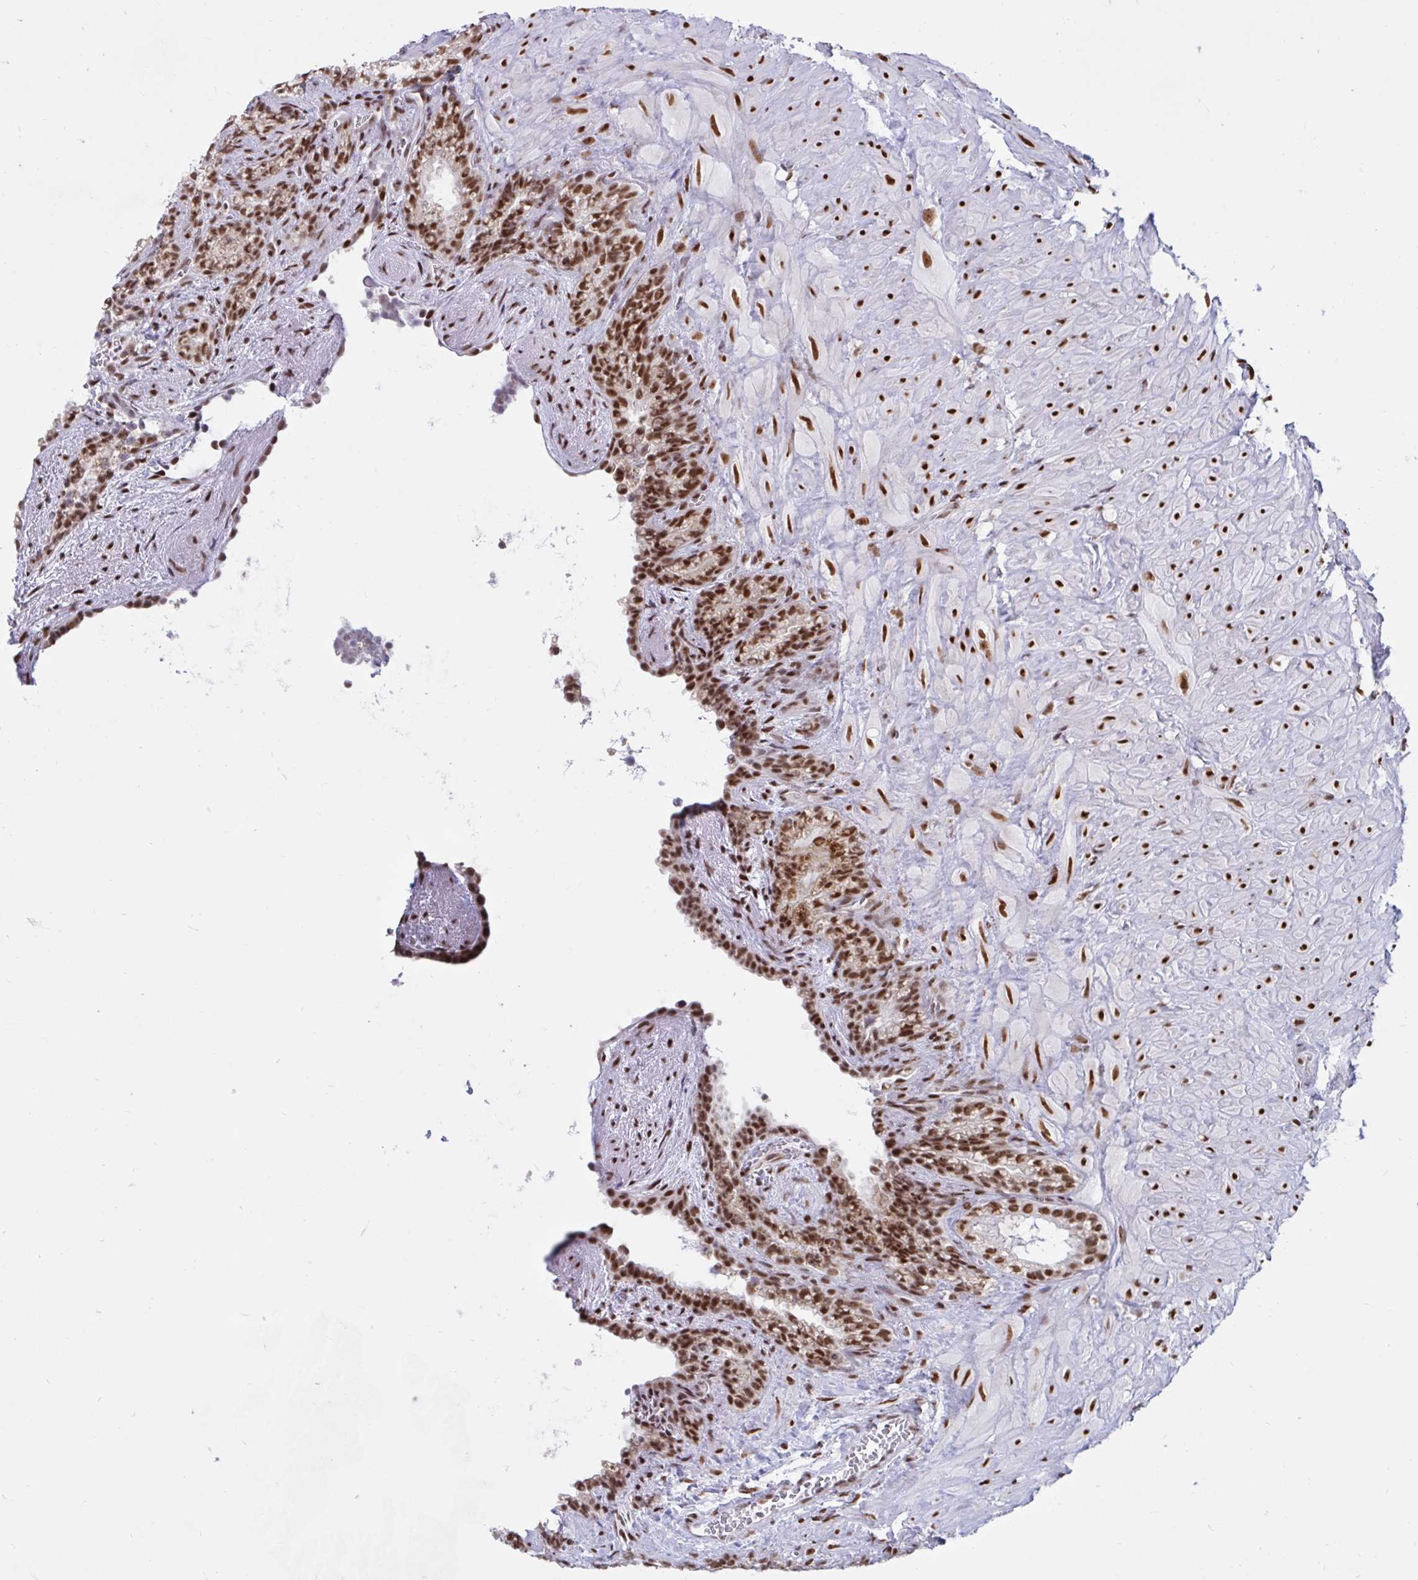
{"staining": {"intensity": "moderate", "quantity": ">75%", "location": "nuclear"}, "tissue": "seminal vesicle", "cell_type": "Glandular cells", "image_type": "normal", "snomed": [{"axis": "morphology", "description": "Normal tissue, NOS"}, {"axis": "topography", "description": "Seminal veicle"}], "caption": "The image demonstrates staining of benign seminal vesicle, revealing moderate nuclear protein staining (brown color) within glandular cells.", "gene": "PHF10", "patient": {"sex": "male", "age": 76}}